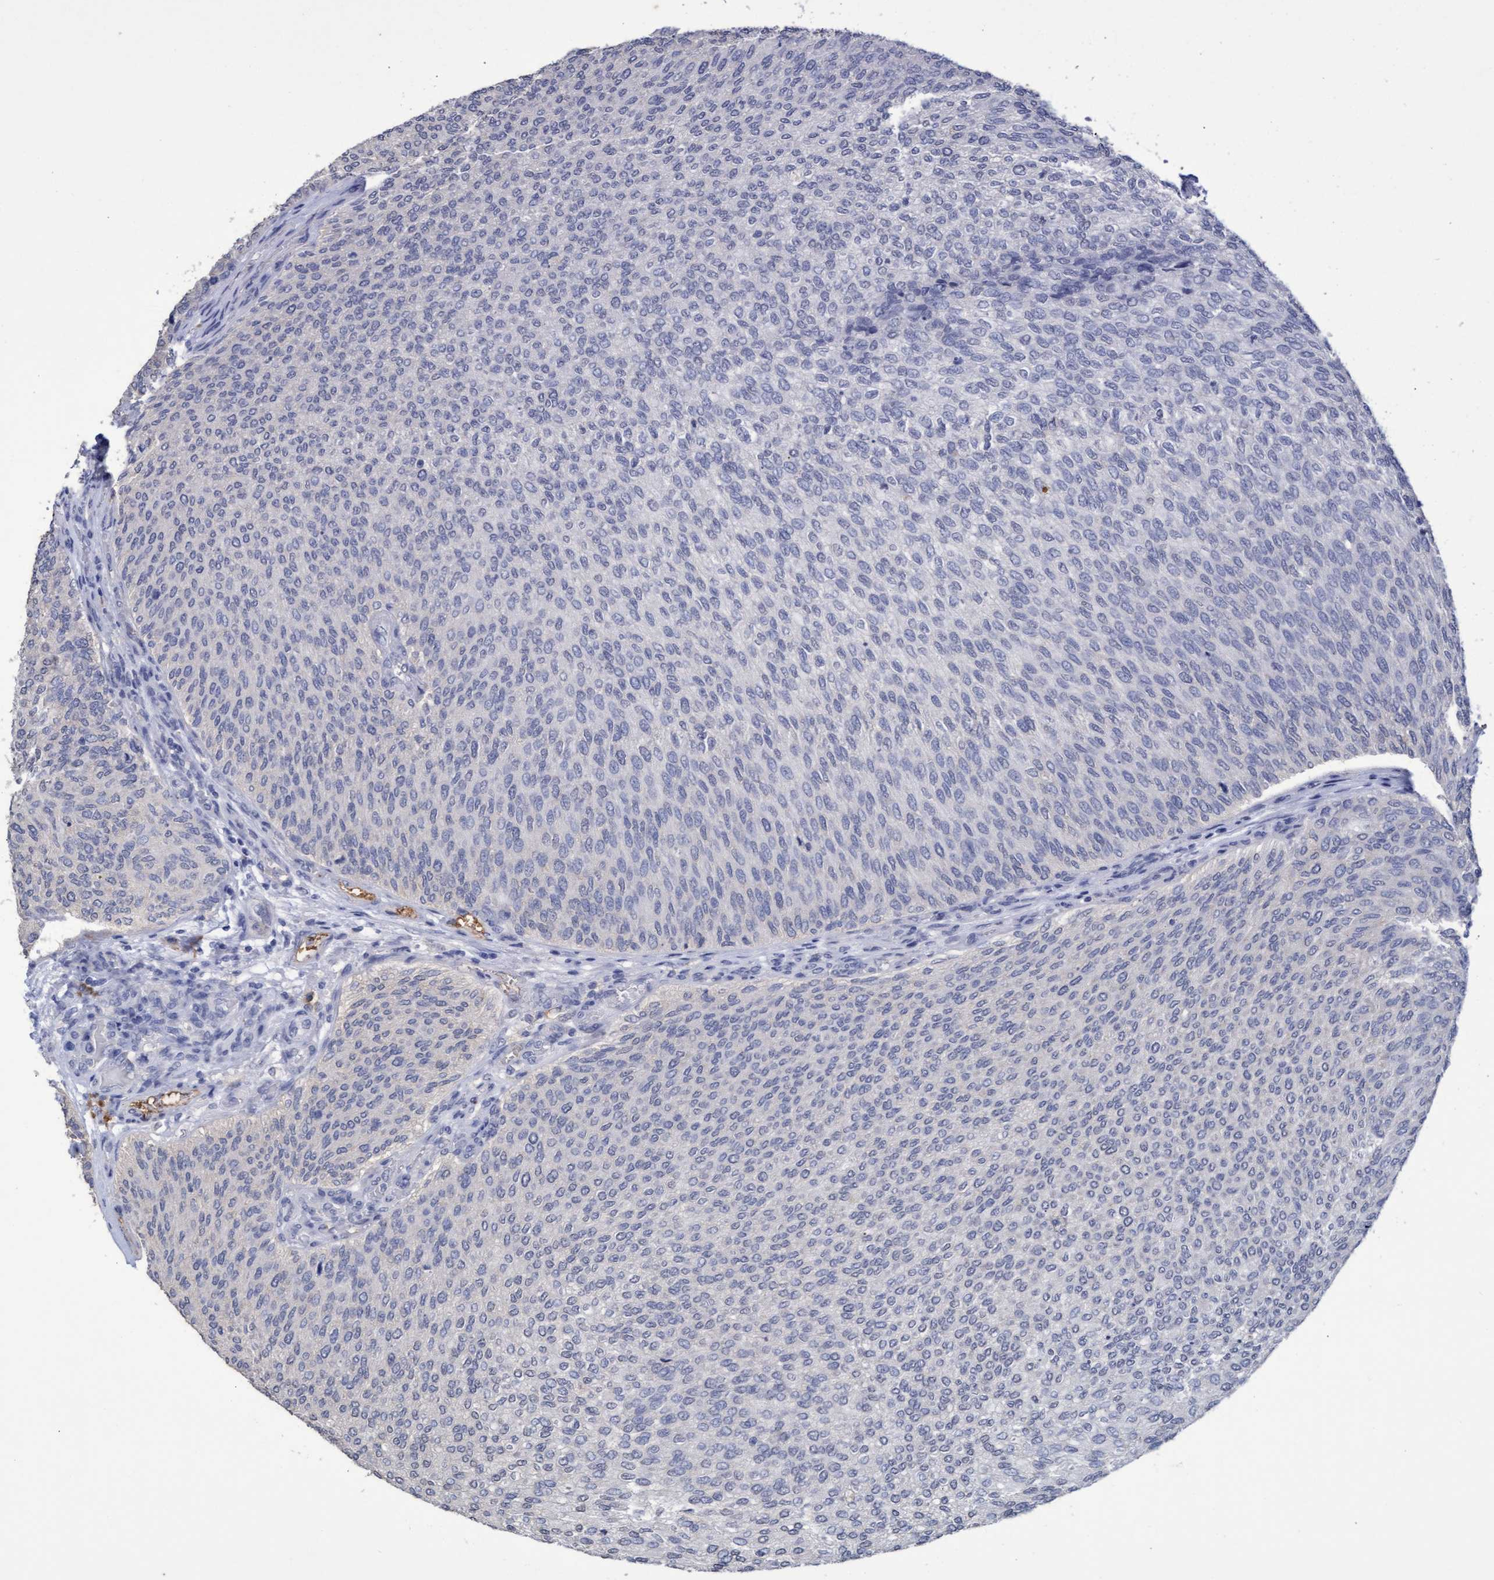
{"staining": {"intensity": "negative", "quantity": "none", "location": "none"}, "tissue": "urothelial cancer", "cell_type": "Tumor cells", "image_type": "cancer", "snomed": [{"axis": "morphology", "description": "Urothelial carcinoma, Low grade"}, {"axis": "topography", "description": "Urinary bladder"}], "caption": "Tumor cells show no significant staining in low-grade urothelial carcinoma.", "gene": "GPR39", "patient": {"sex": "female", "age": 79}}